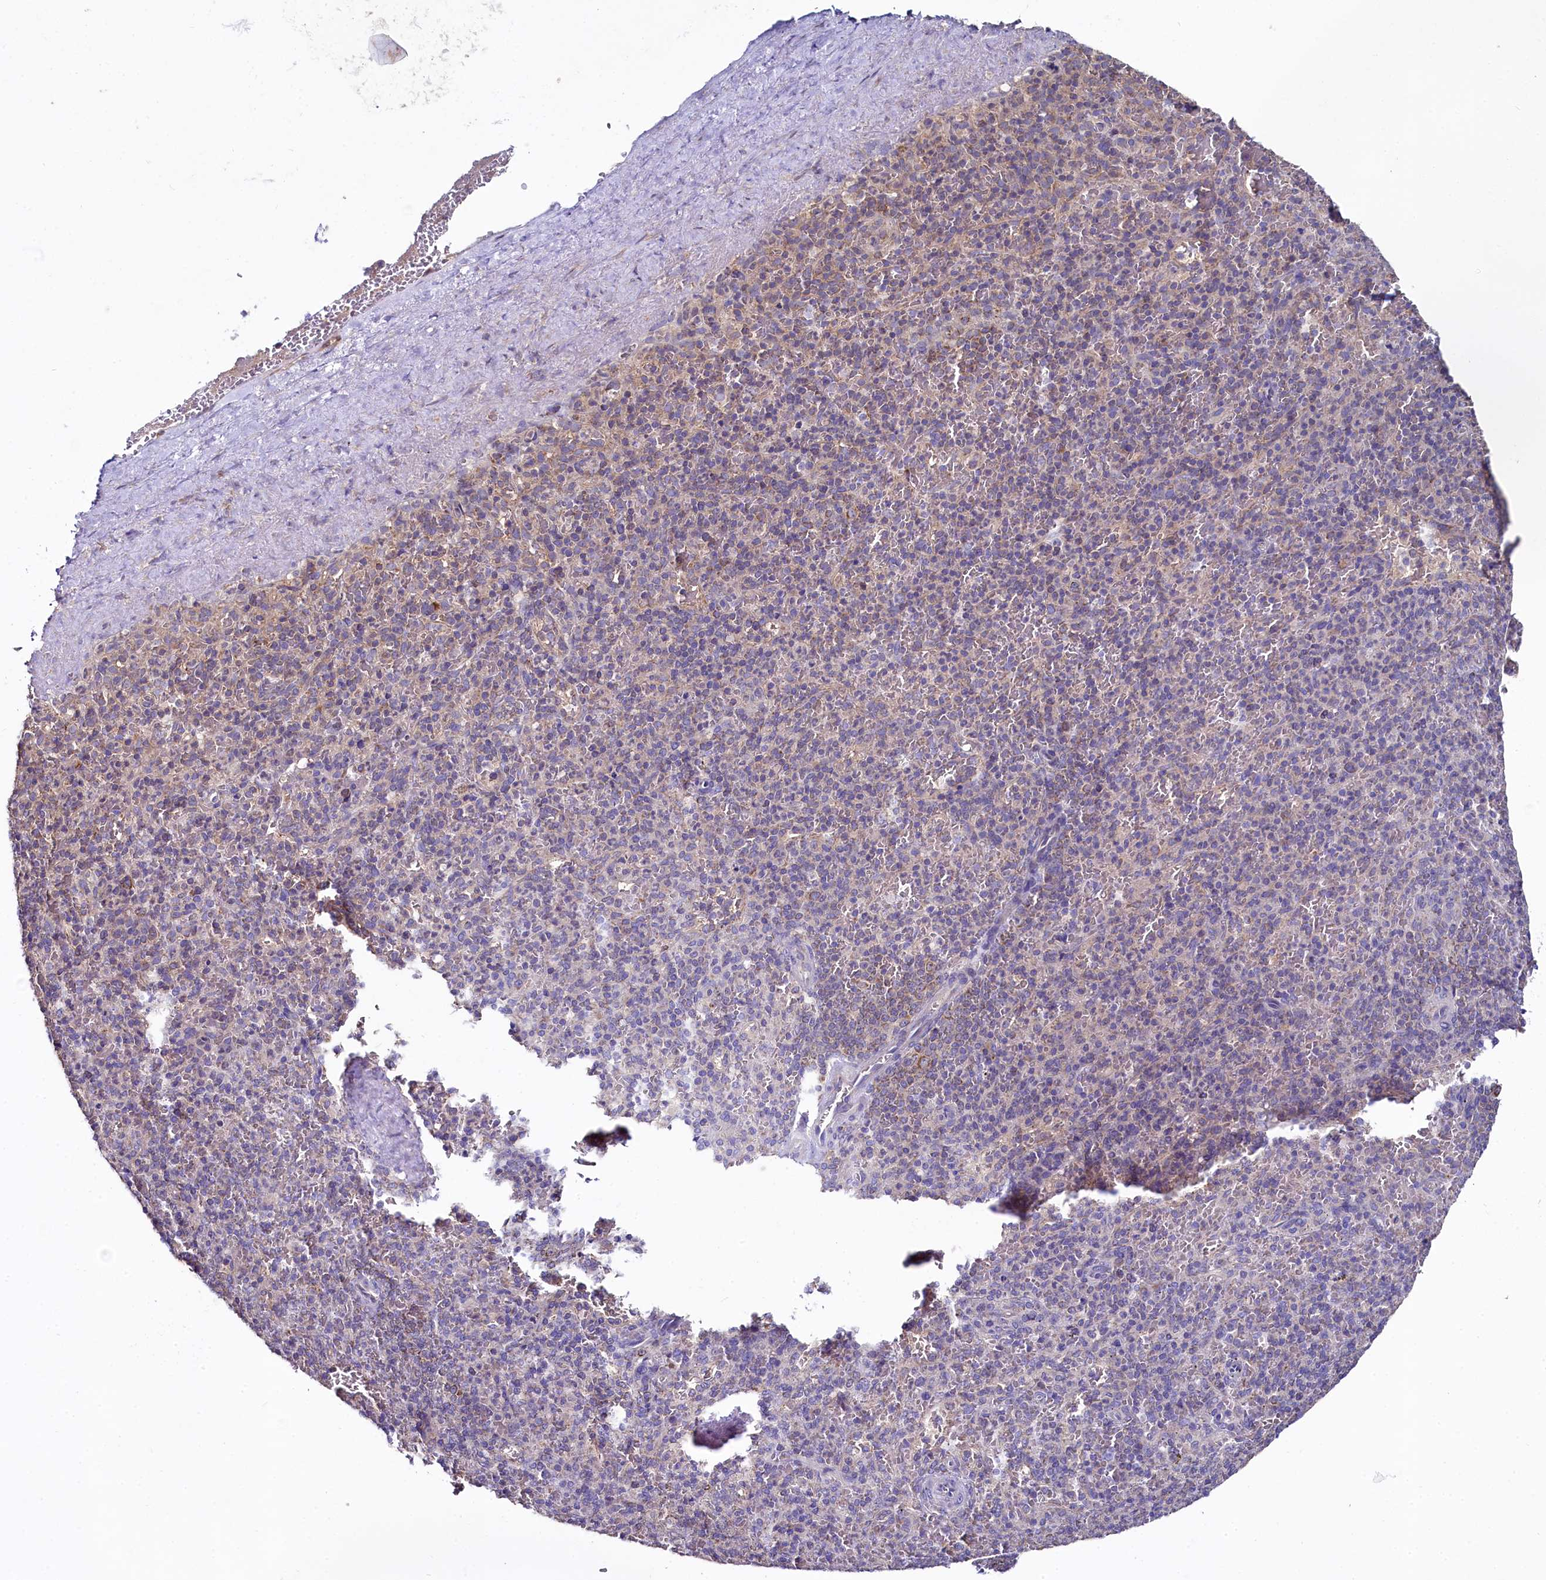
{"staining": {"intensity": "weak", "quantity": "<25%", "location": "cytoplasmic/membranous"}, "tissue": "spleen", "cell_type": "Cells in red pulp", "image_type": "normal", "snomed": [{"axis": "morphology", "description": "Normal tissue, NOS"}, {"axis": "topography", "description": "Spleen"}], "caption": "This is a photomicrograph of immunohistochemistry (IHC) staining of unremarkable spleen, which shows no positivity in cells in red pulp. (DAB (3,3'-diaminobenzidine) IHC visualized using brightfield microscopy, high magnification).", "gene": "MRPL57", "patient": {"sex": "male", "age": 82}}